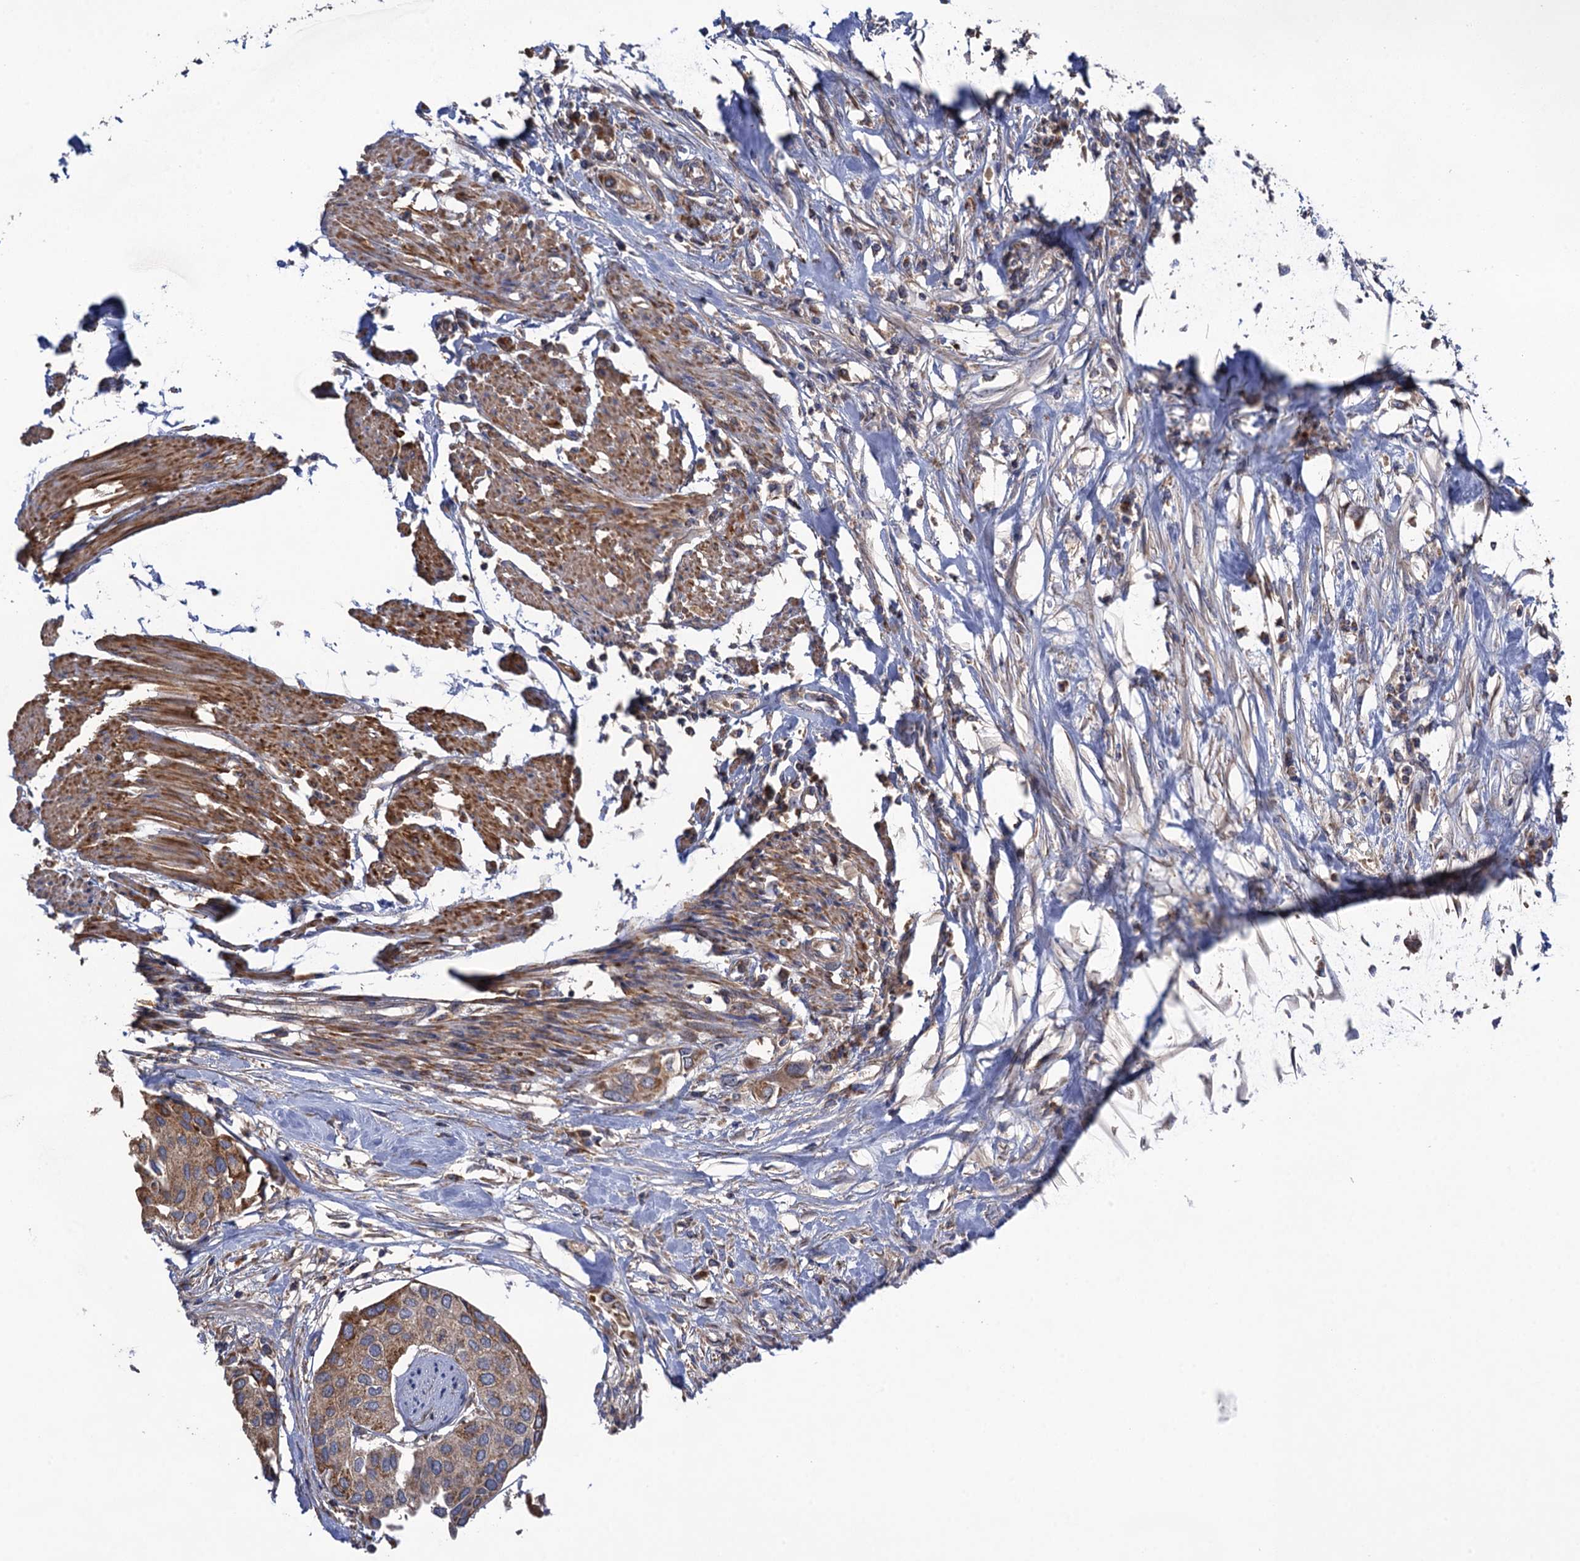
{"staining": {"intensity": "moderate", "quantity": ">75%", "location": "cytoplasmic/membranous"}, "tissue": "urothelial cancer", "cell_type": "Tumor cells", "image_type": "cancer", "snomed": [{"axis": "morphology", "description": "Urothelial carcinoma, High grade"}, {"axis": "topography", "description": "Urinary bladder"}], "caption": "This photomicrograph shows immunohistochemistry staining of high-grade urothelial carcinoma, with medium moderate cytoplasmic/membranous positivity in about >75% of tumor cells.", "gene": "WDR88", "patient": {"sex": "male", "age": 64}}